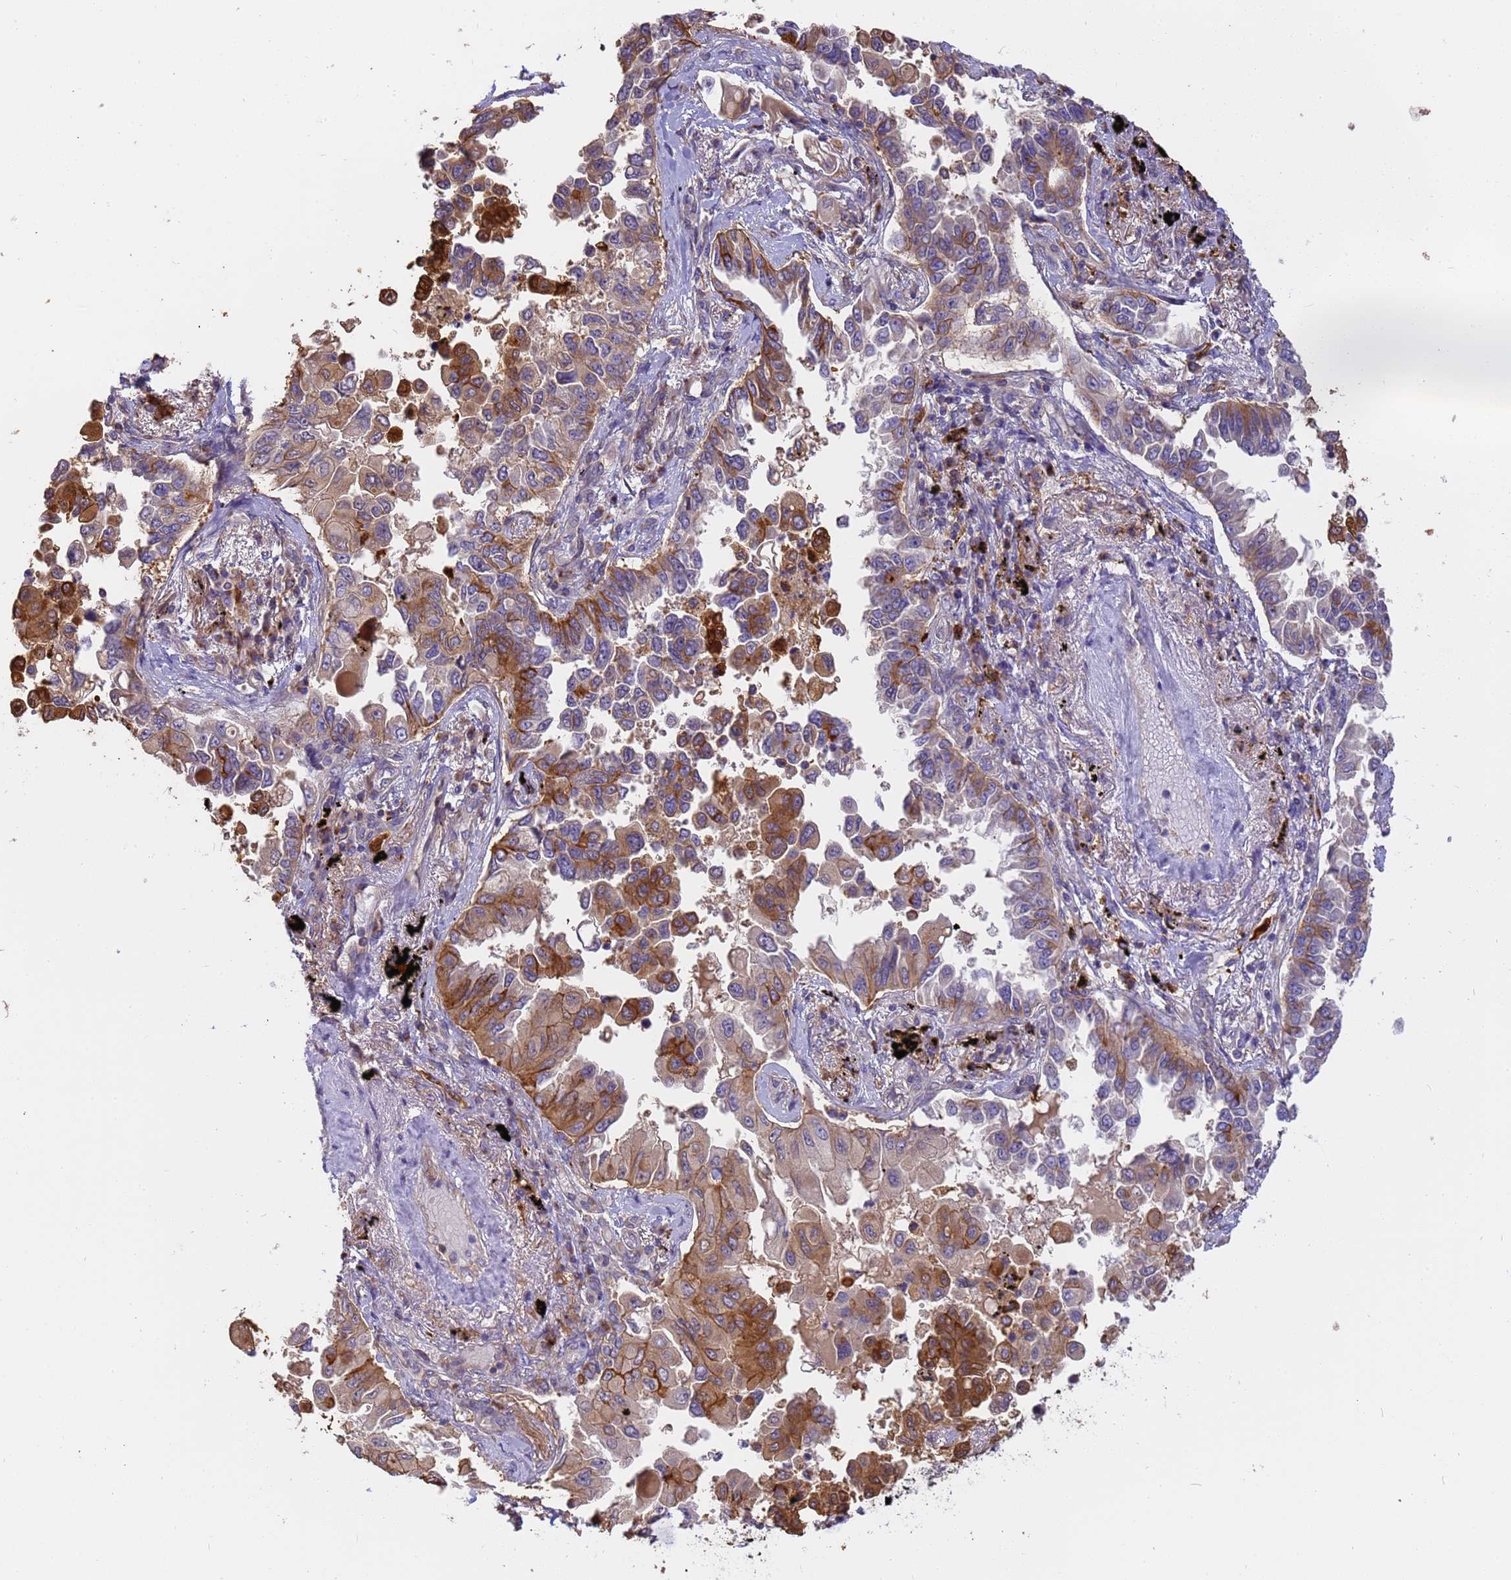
{"staining": {"intensity": "strong", "quantity": ">75%", "location": "cytoplasmic/membranous"}, "tissue": "lung cancer", "cell_type": "Tumor cells", "image_type": "cancer", "snomed": [{"axis": "morphology", "description": "Adenocarcinoma, NOS"}, {"axis": "topography", "description": "Lung"}], "caption": "This micrograph displays immunohistochemistry (IHC) staining of lung adenocarcinoma, with high strong cytoplasmic/membranous staining in approximately >75% of tumor cells.", "gene": "M6PR", "patient": {"sex": "female", "age": 67}}